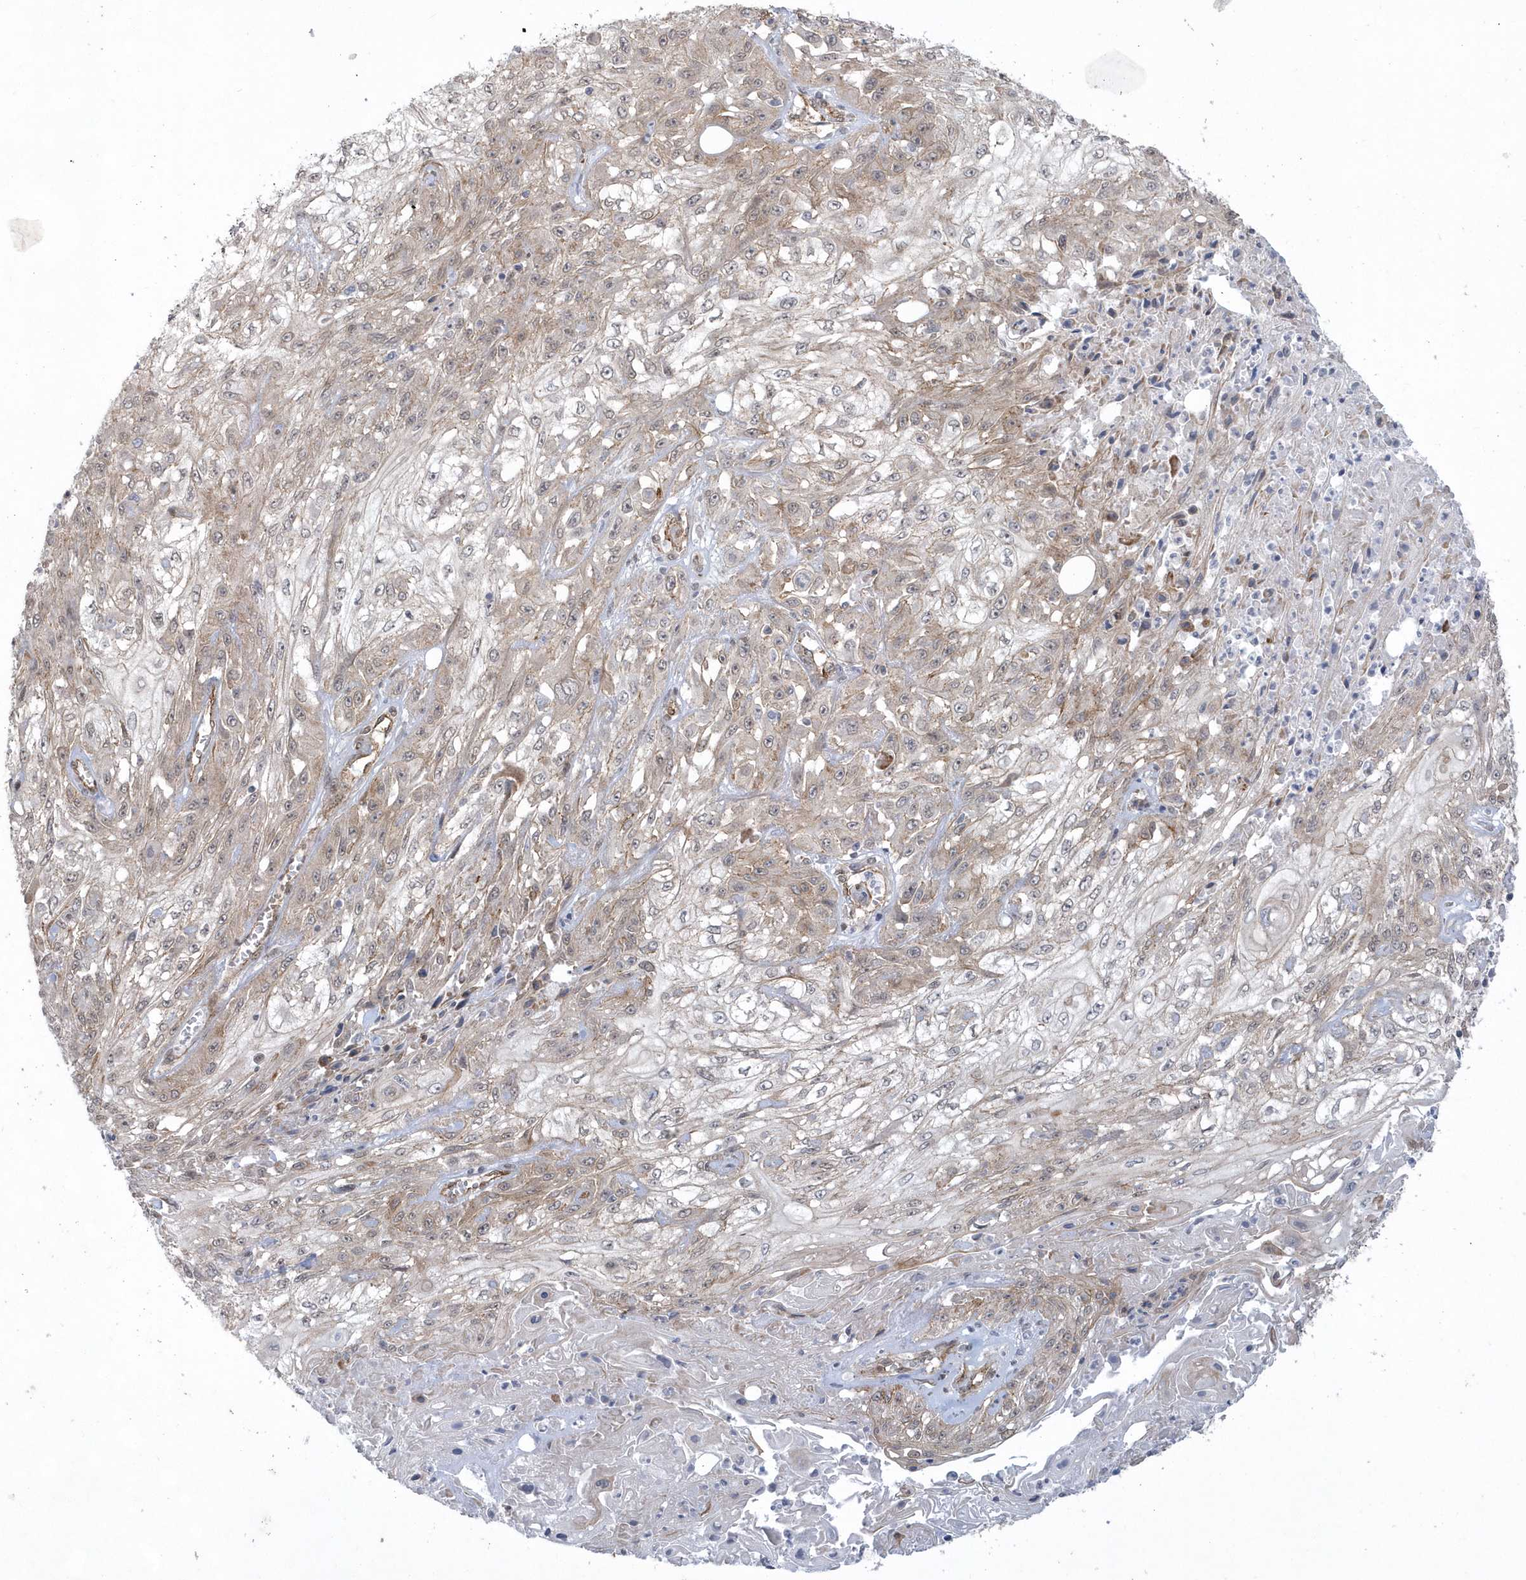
{"staining": {"intensity": "weak", "quantity": "<25%", "location": "cytoplasmic/membranous"}, "tissue": "skin cancer", "cell_type": "Tumor cells", "image_type": "cancer", "snomed": [{"axis": "morphology", "description": "Squamous cell carcinoma, NOS"}, {"axis": "morphology", "description": "Squamous cell carcinoma, metastatic, NOS"}, {"axis": "topography", "description": "Skin"}, {"axis": "topography", "description": "Lymph node"}], "caption": "High power microscopy photomicrograph of an IHC image of skin cancer (squamous cell carcinoma), revealing no significant positivity in tumor cells.", "gene": "RAI14", "patient": {"sex": "male", "age": 75}}